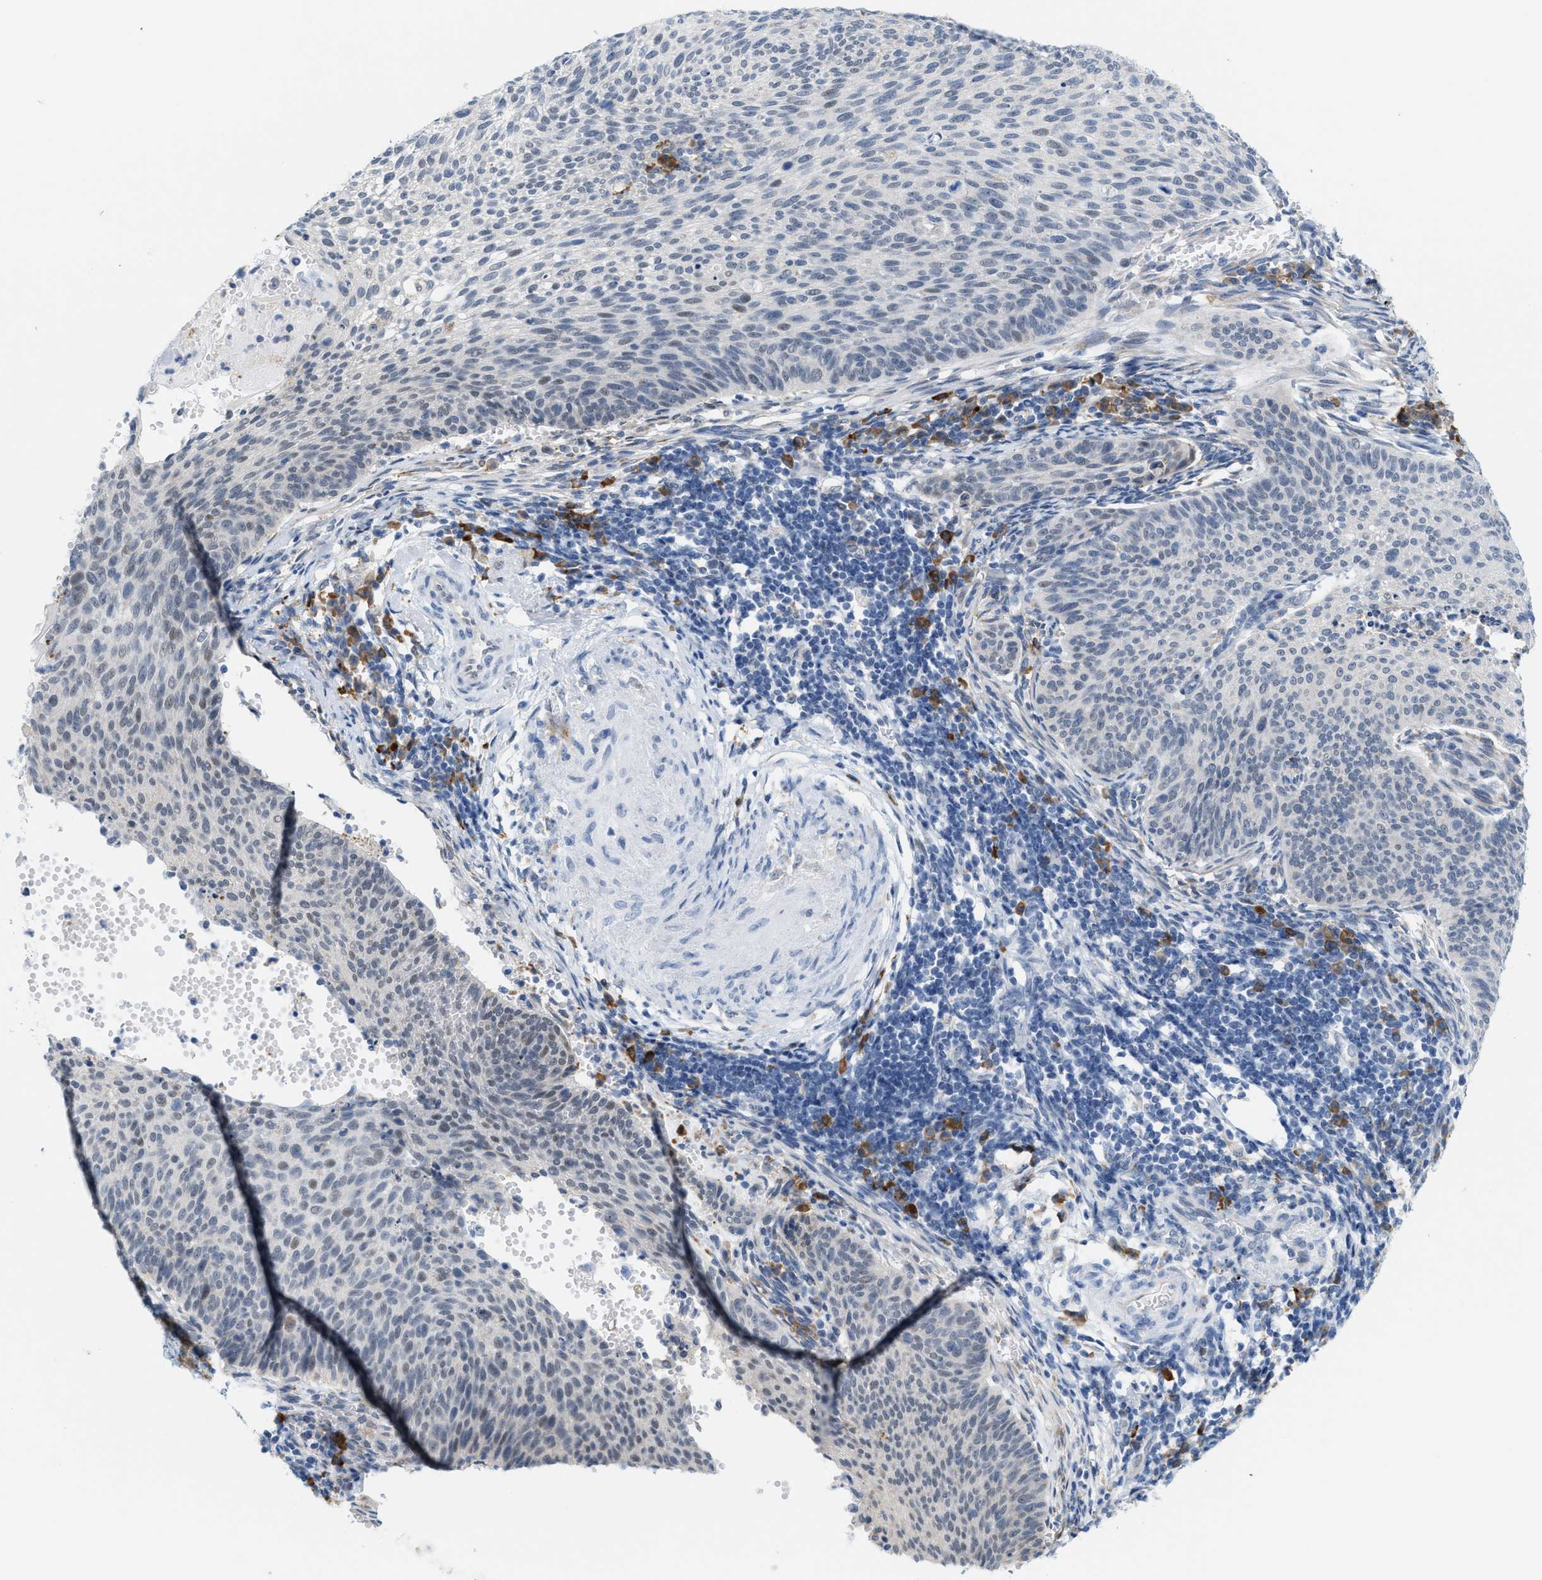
{"staining": {"intensity": "negative", "quantity": "none", "location": "none"}, "tissue": "cervical cancer", "cell_type": "Tumor cells", "image_type": "cancer", "snomed": [{"axis": "morphology", "description": "Squamous cell carcinoma, NOS"}, {"axis": "topography", "description": "Cervix"}], "caption": "IHC histopathology image of neoplastic tissue: human cervical cancer stained with DAB (3,3'-diaminobenzidine) demonstrates no significant protein positivity in tumor cells.", "gene": "KIFC3", "patient": {"sex": "female", "age": 70}}